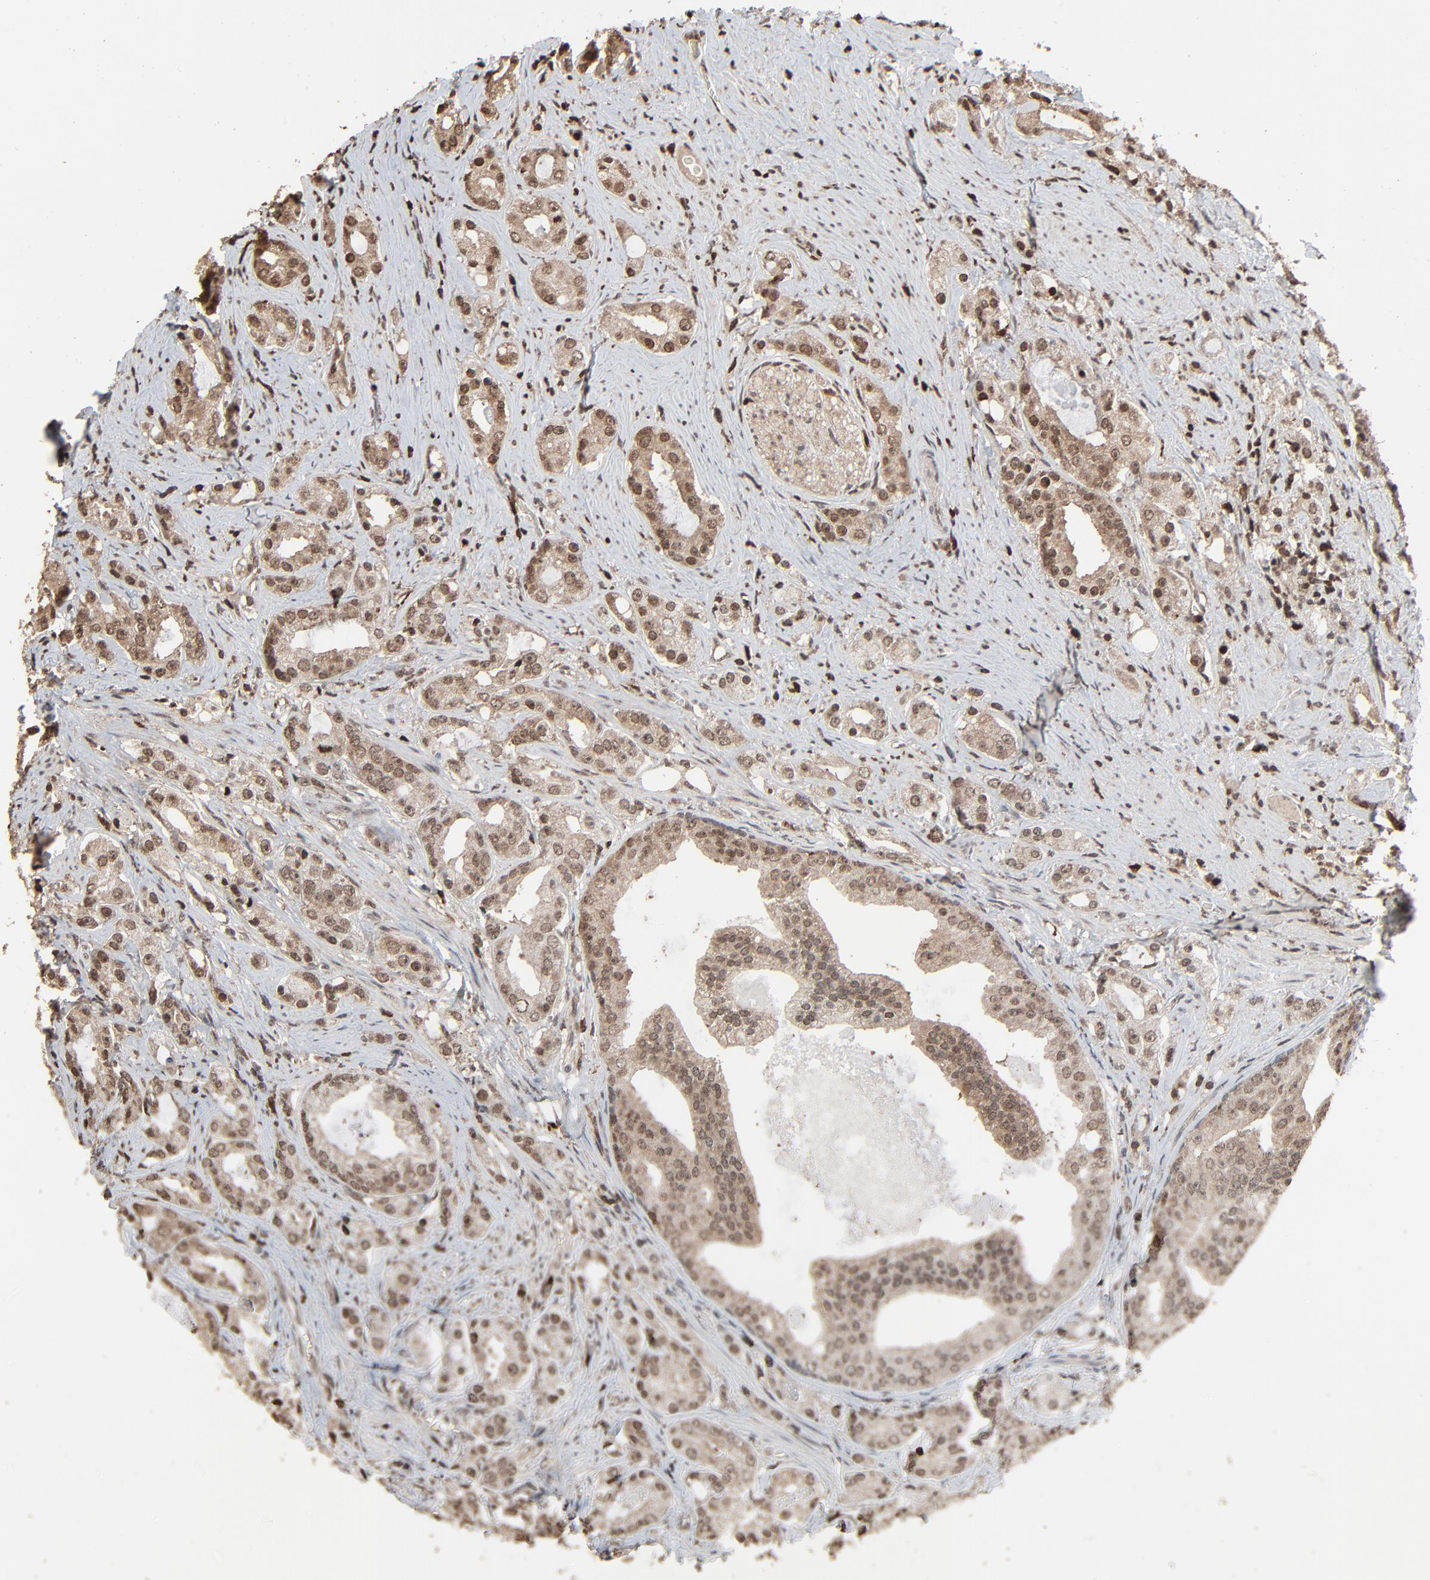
{"staining": {"intensity": "moderate", "quantity": ">75%", "location": "cytoplasmic/membranous,nuclear"}, "tissue": "prostate cancer", "cell_type": "Tumor cells", "image_type": "cancer", "snomed": [{"axis": "morphology", "description": "Adenocarcinoma, High grade"}, {"axis": "topography", "description": "Prostate"}], "caption": "High-grade adenocarcinoma (prostate) stained with DAB (3,3'-diaminobenzidine) immunohistochemistry (IHC) reveals medium levels of moderate cytoplasmic/membranous and nuclear staining in approximately >75% of tumor cells.", "gene": "RPS6KA3", "patient": {"sex": "male", "age": 68}}